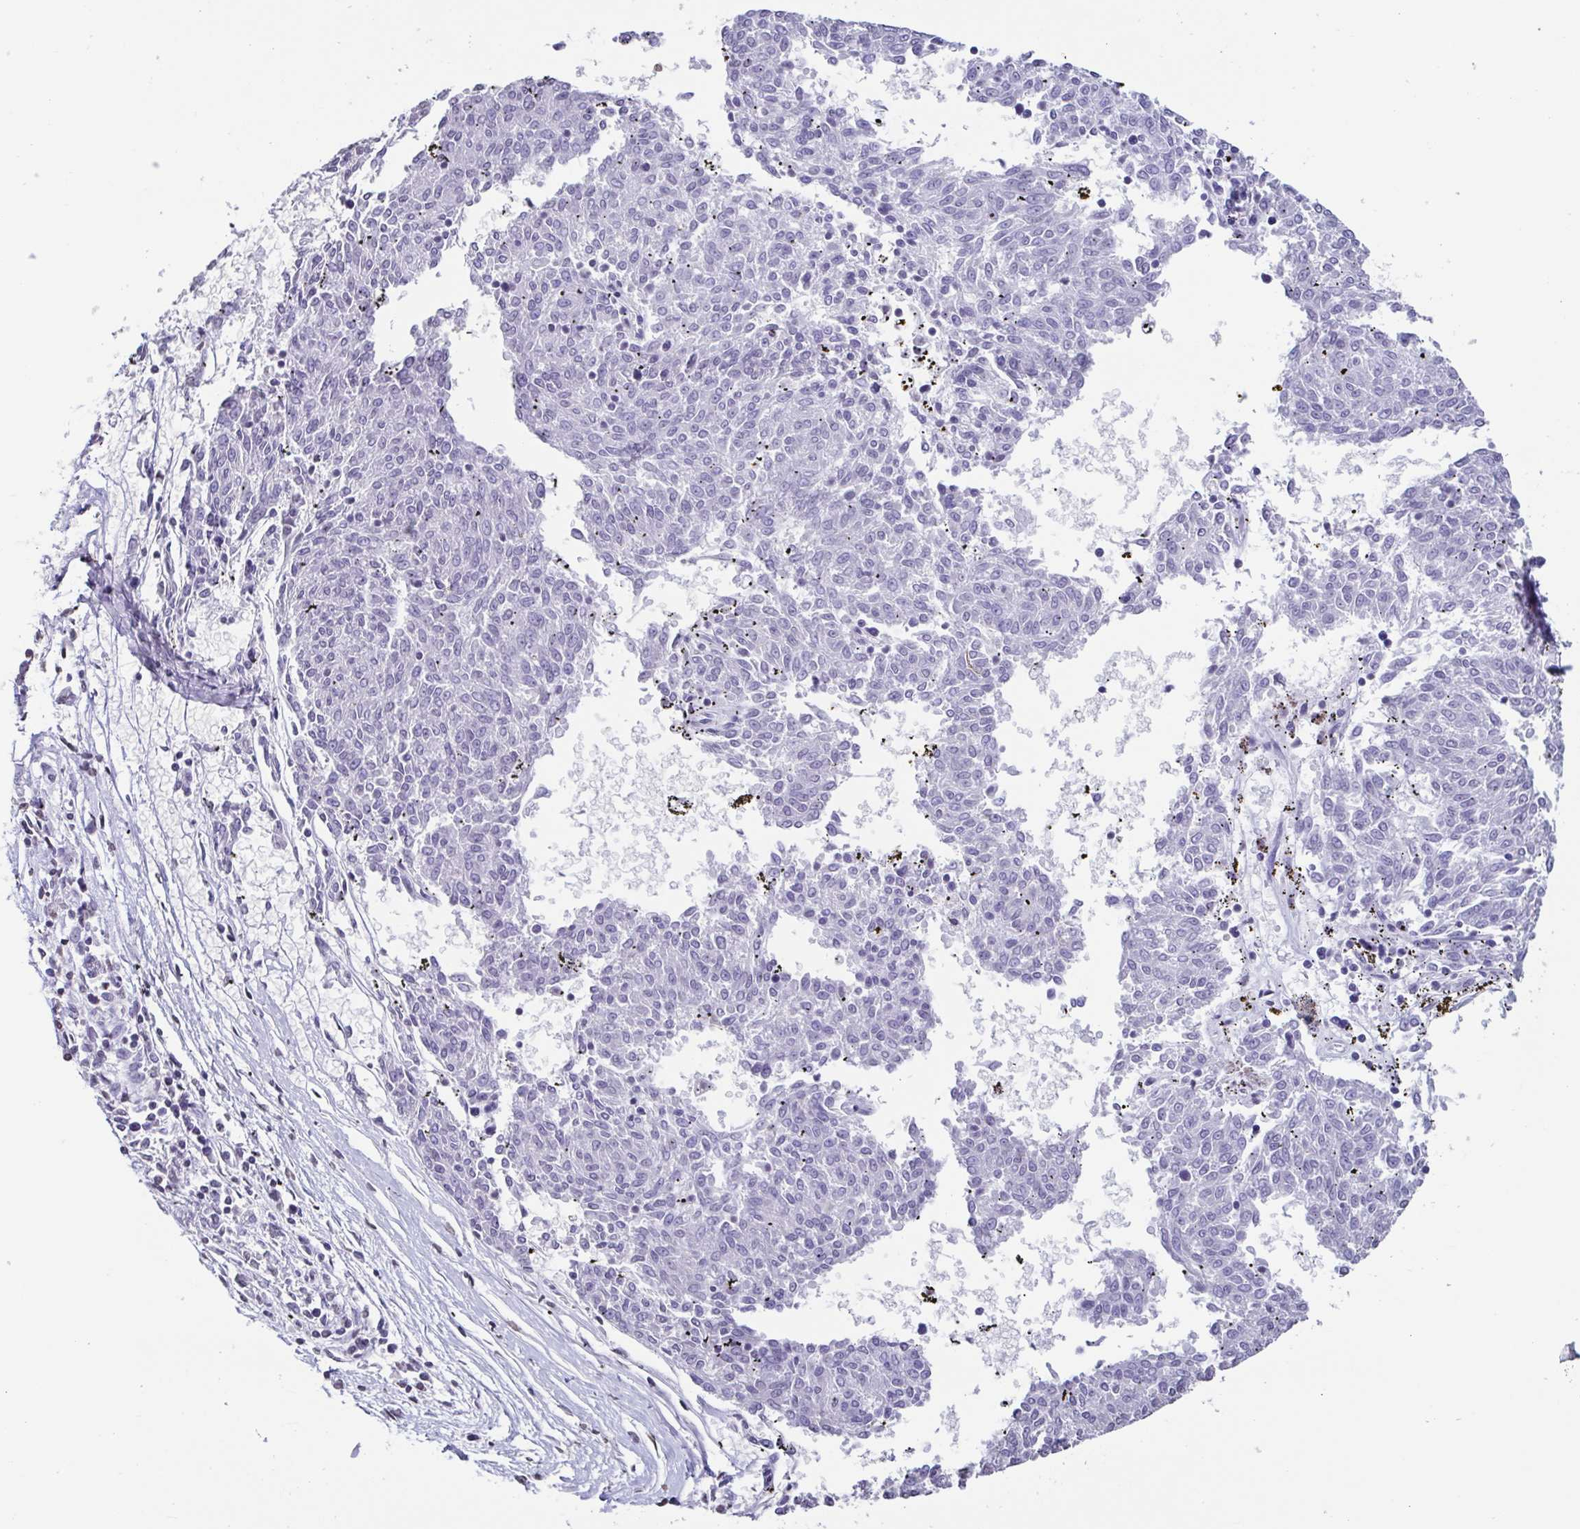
{"staining": {"intensity": "negative", "quantity": "none", "location": "none"}, "tissue": "melanoma", "cell_type": "Tumor cells", "image_type": "cancer", "snomed": [{"axis": "morphology", "description": "Malignant melanoma, NOS"}, {"axis": "topography", "description": "Skin"}], "caption": "Tumor cells show no significant protein staining in melanoma.", "gene": "VCY1B", "patient": {"sex": "female", "age": 72}}